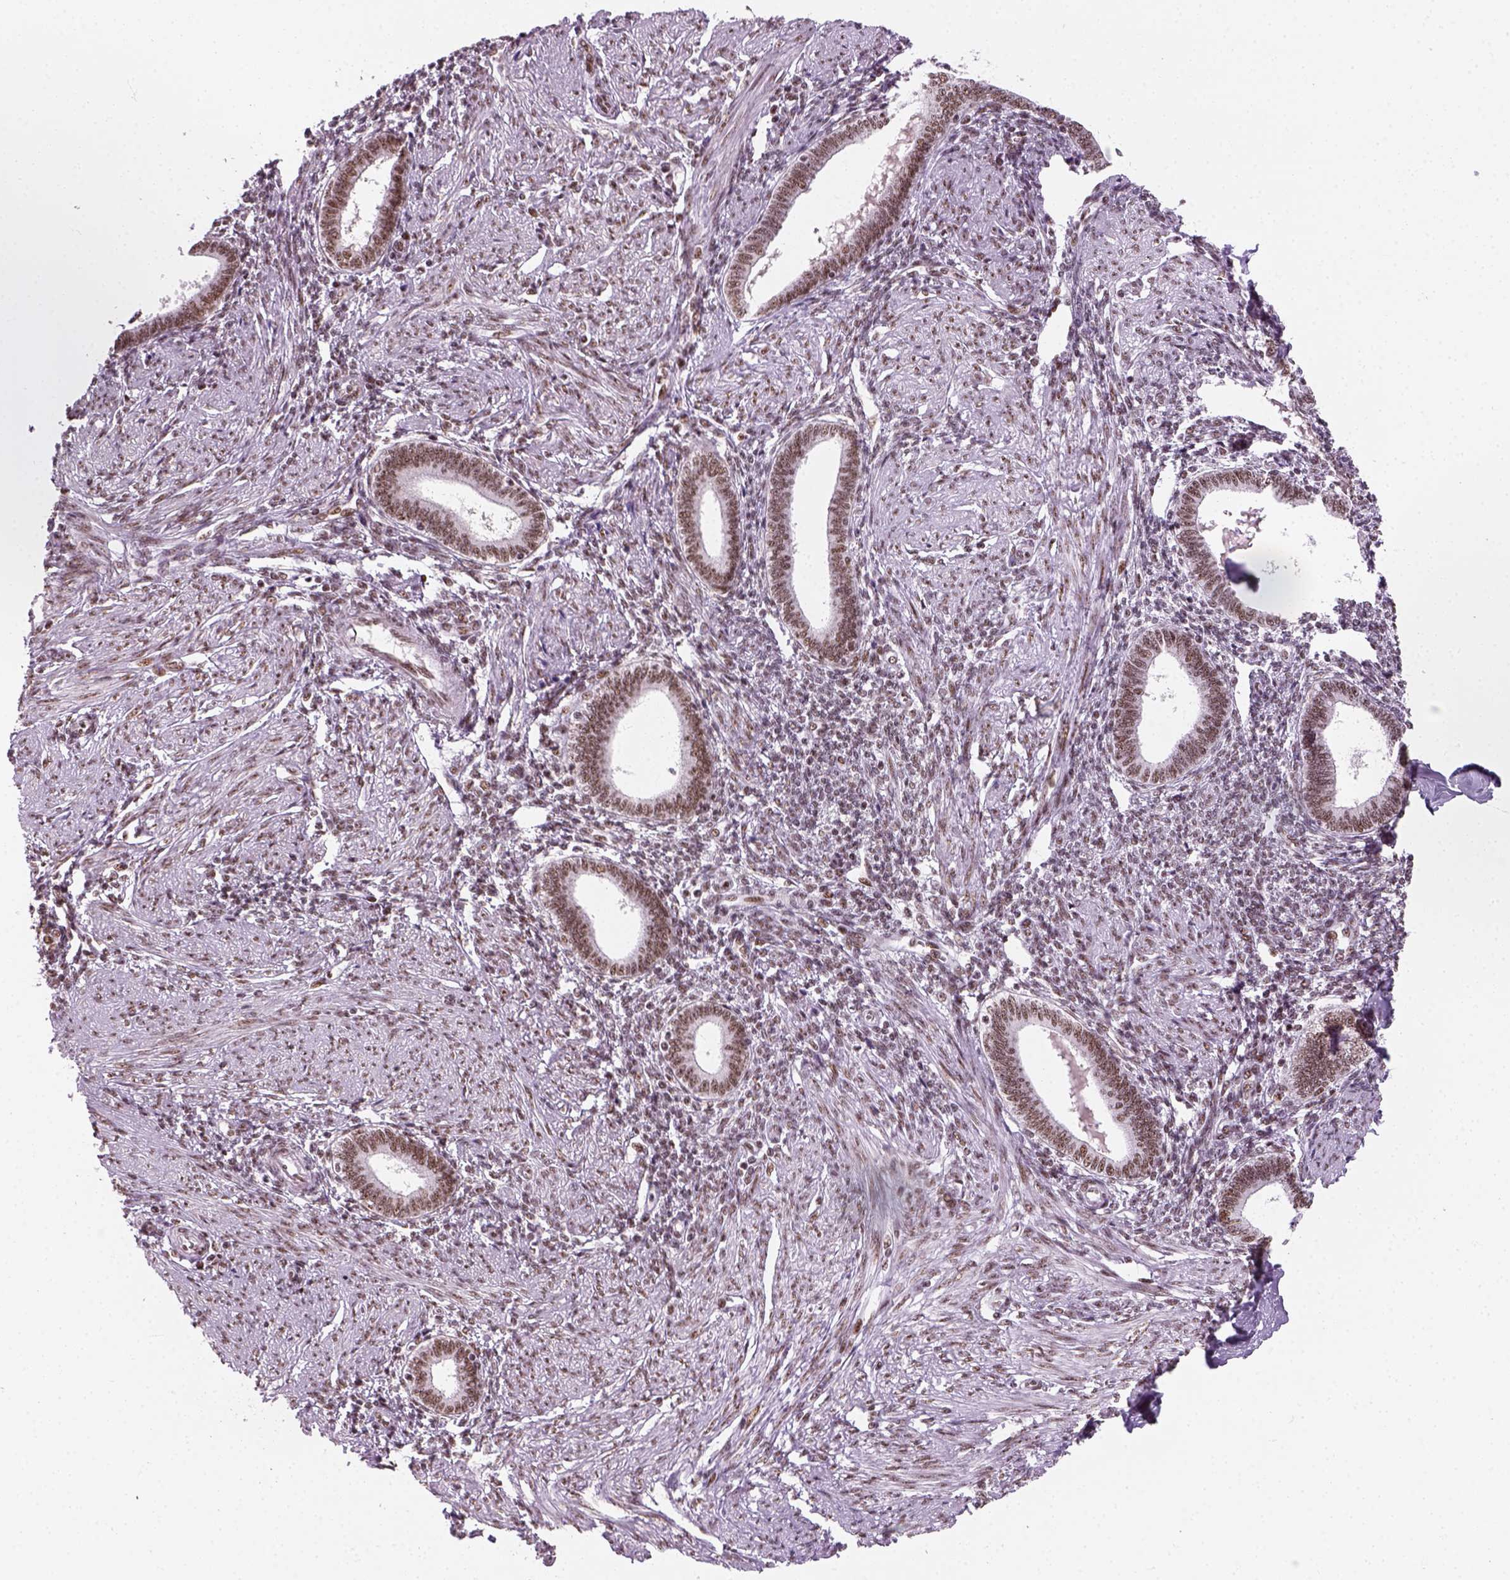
{"staining": {"intensity": "weak", "quantity": "25%-75%", "location": "nuclear"}, "tissue": "endometrium", "cell_type": "Cells in endometrial stroma", "image_type": "normal", "snomed": [{"axis": "morphology", "description": "Normal tissue, NOS"}, {"axis": "topography", "description": "Endometrium"}], "caption": "Immunohistochemistry photomicrograph of benign endometrium stained for a protein (brown), which exhibits low levels of weak nuclear staining in about 25%-75% of cells in endometrial stroma.", "gene": "GTF2F1", "patient": {"sex": "female", "age": 42}}